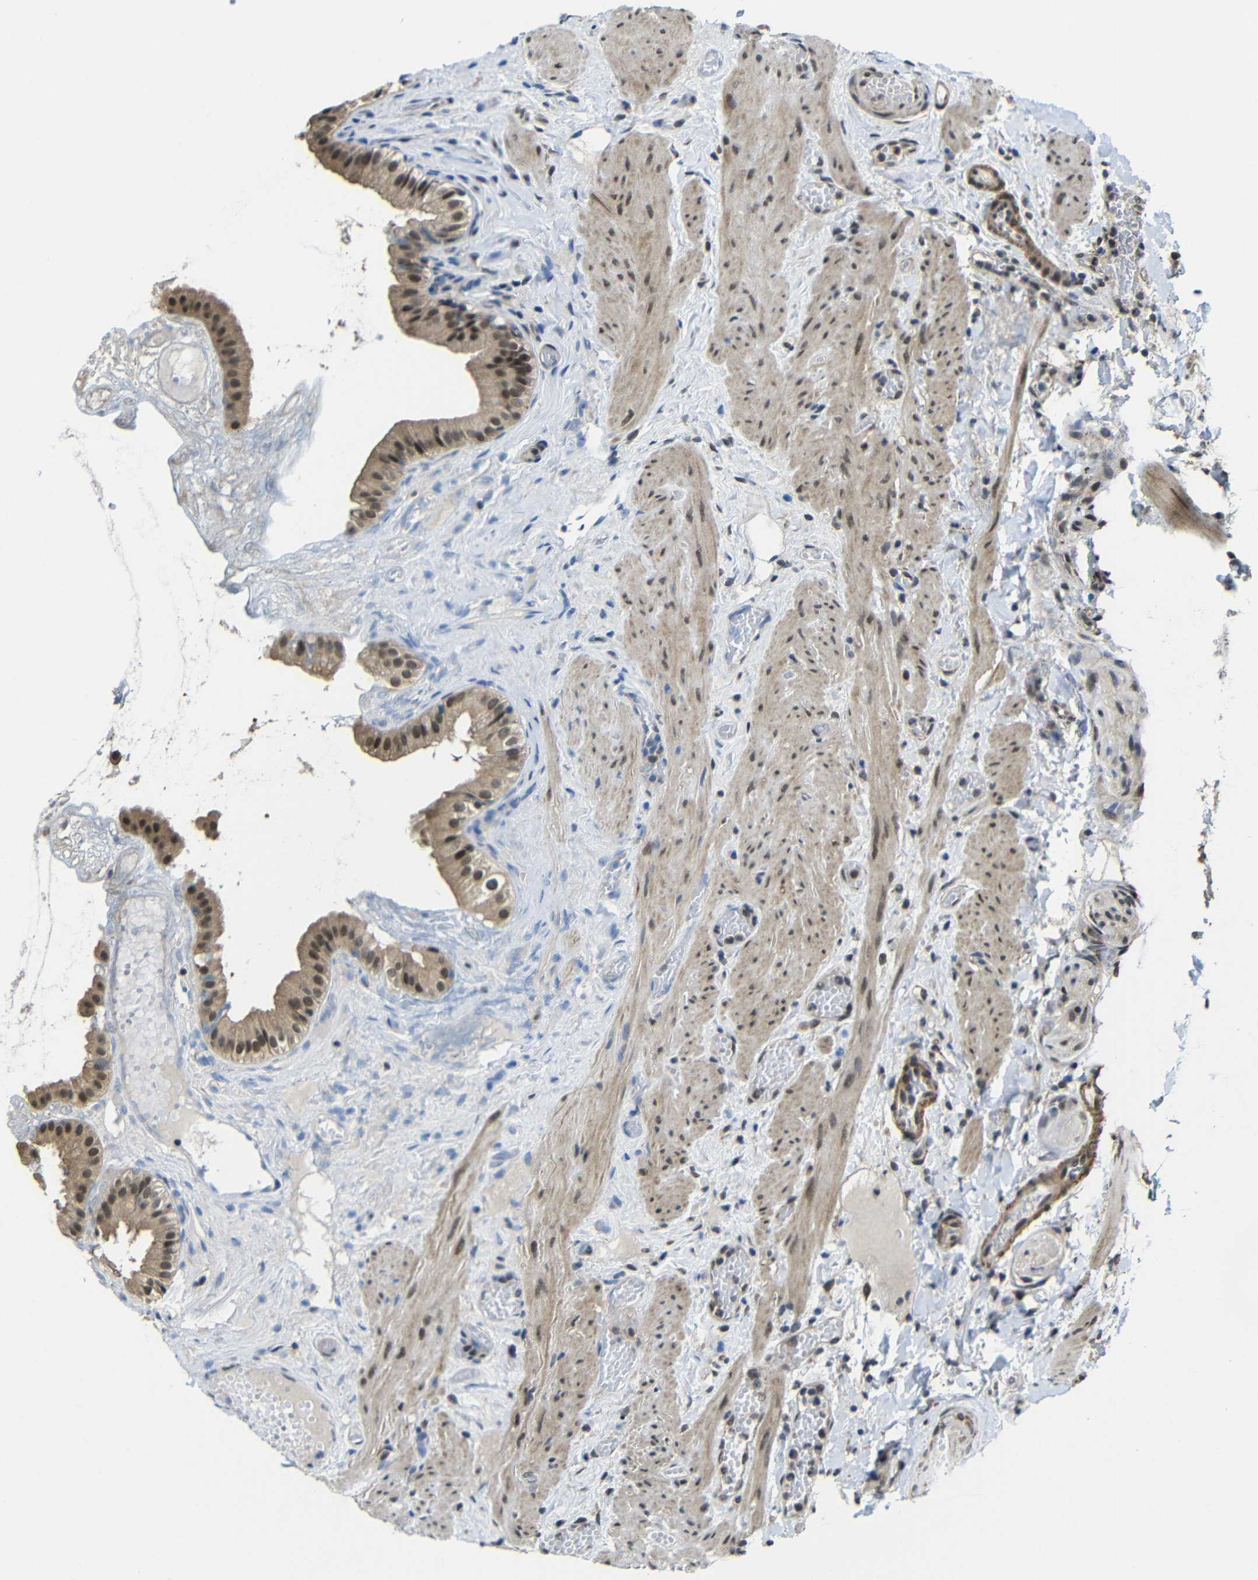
{"staining": {"intensity": "moderate", "quantity": ">75%", "location": "cytoplasmic/membranous,nuclear"}, "tissue": "gallbladder", "cell_type": "Glandular cells", "image_type": "normal", "snomed": [{"axis": "morphology", "description": "Normal tissue, NOS"}, {"axis": "topography", "description": "Gallbladder"}], "caption": "Glandular cells reveal medium levels of moderate cytoplasmic/membranous,nuclear staining in approximately >75% of cells in benign human gallbladder.", "gene": "FAM172A", "patient": {"sex": "female", "age": 26}}